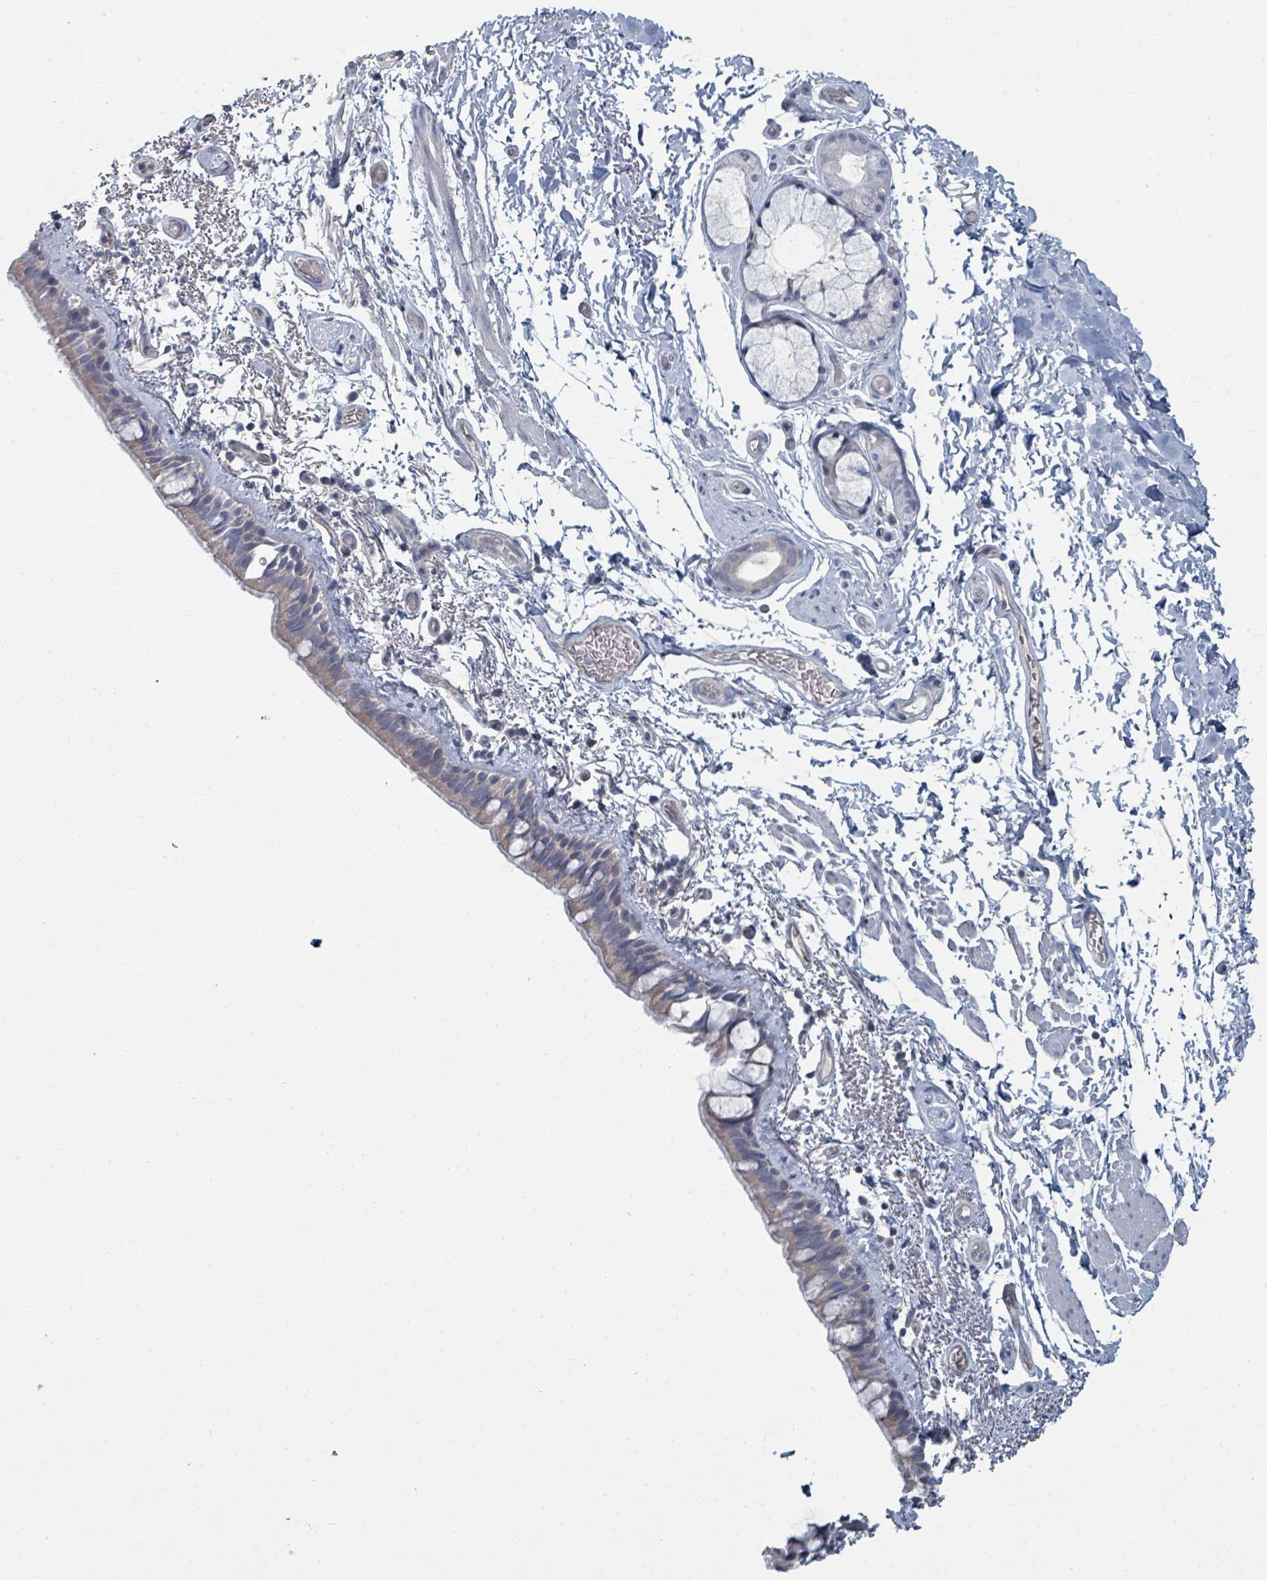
{"staining": {"intensity": "negative", "quantity": "none", "location": "none"}, "tissue": "bronchus", "cell_type": "Respiratory epithelial cells", "image_type": "normal", "snomed": [{"axis": "morphology", "description": "Normal tissue, NOS"}, {"axis": "topography", "description": "Cartilage tissue"}], "caption": "DAB (3,3'-diaminobenzidine) immunohistochemical staining of unremarkable bronchus reveals no significant staining in respiratory epithelial cells. (DAB immunohistochemistry, high magnification).", "gene": "SLC25A45", "patient": {"sex": "male", "age": 63}}